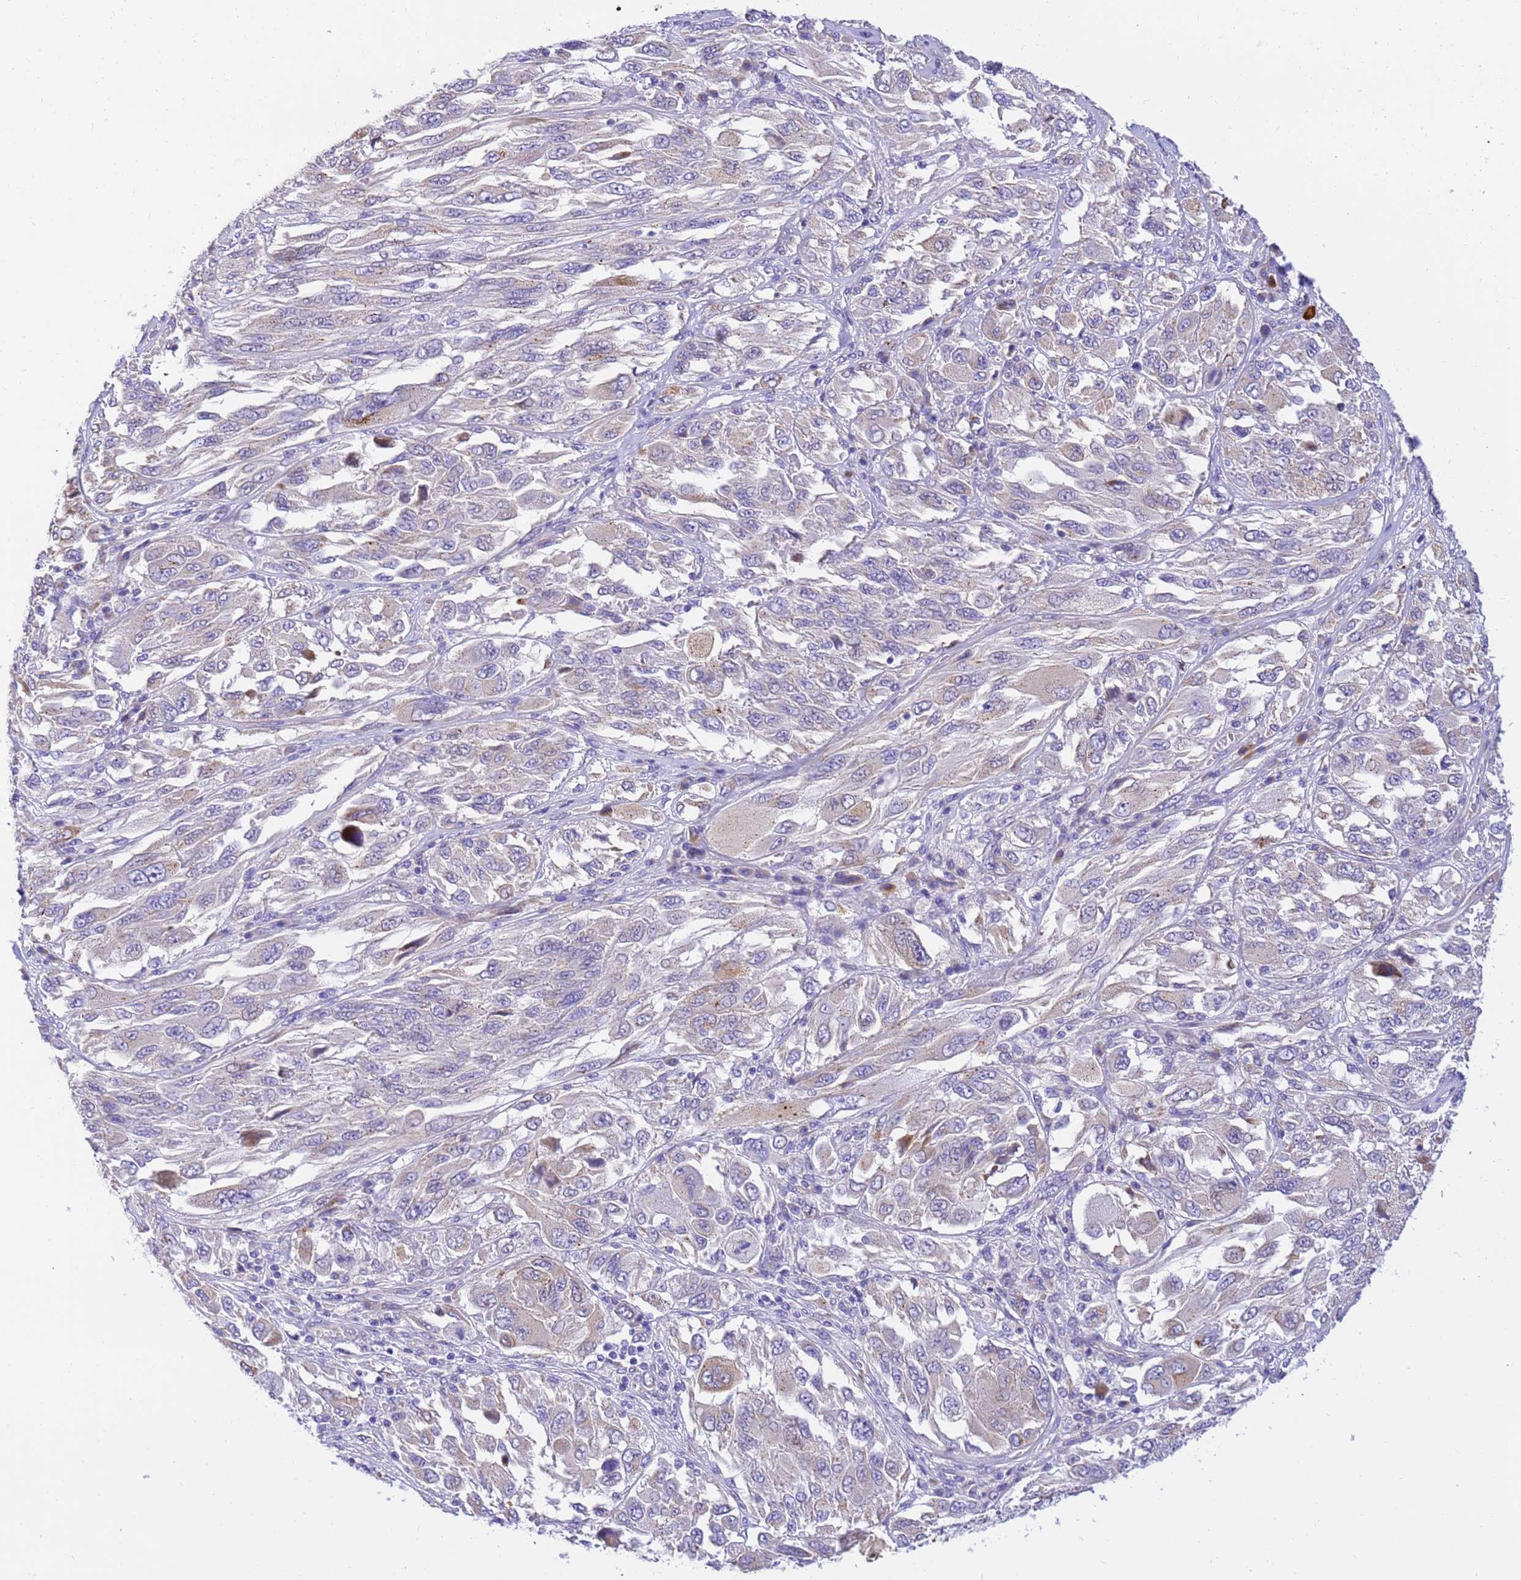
{"staining": {"intensity": "weak", "quantity": "<25%", "location": "cytoplasmic/membranous"}, "tissue": "melanoma", "cell_type": "Tumor cells", "image_type": "cancer", "snomed": [{"axis": "morphology", "description": "Malignant melanoma, NOS"}, {"axis": "topography", "description": "Skin"}], "caption": "This image is of melanoma stained with immunohistochemistry to label a protein in brown with the nuclei are counter-stained blue. There is no expression in tumor cells. The staining is performed using DAB brown chromogen with nuclei counter-stained in using hematoxylin.", "gene": "RHBDD3", "patient": {"sex": "female", "age": 91}}